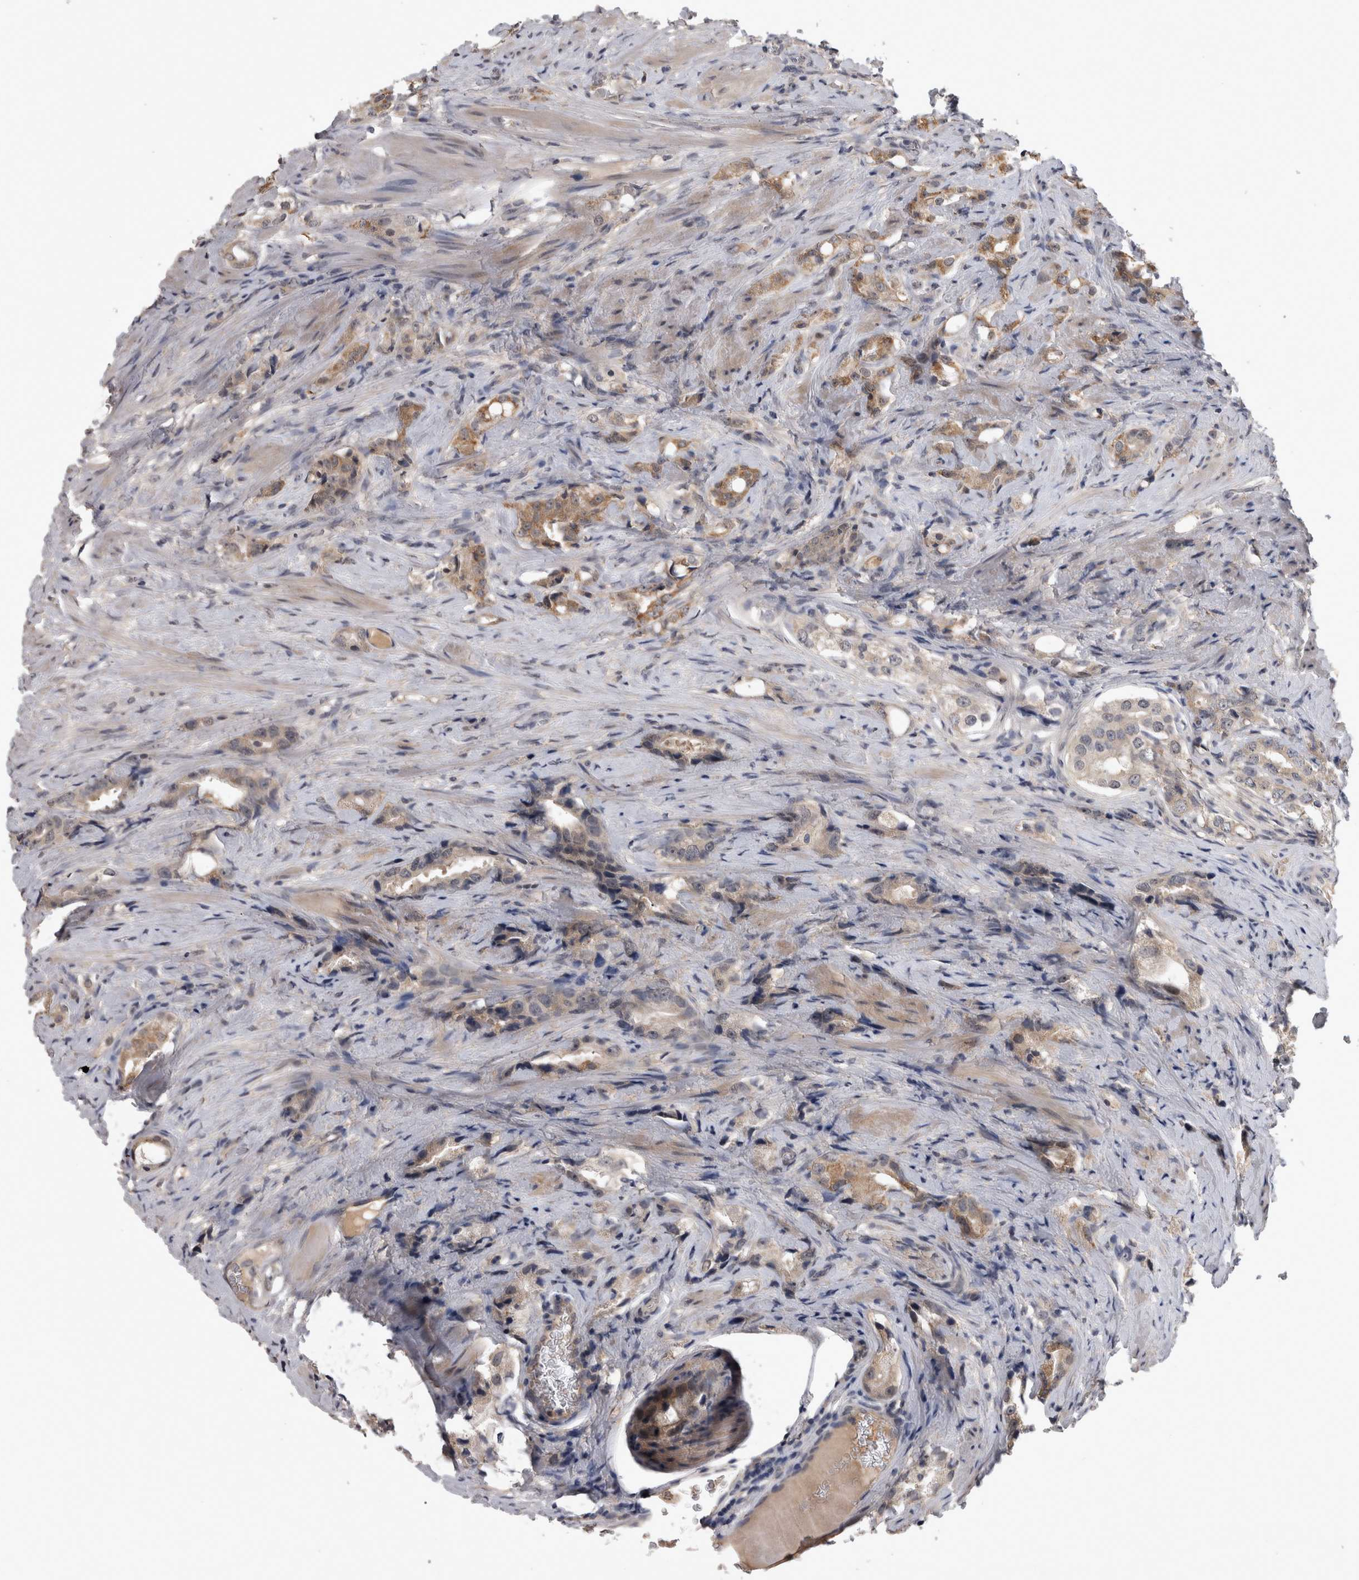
{"staining": {"intensity": "moderate", "quantity": ">75%", "location": "cytoplasmic/membranous"}, "tissue": "prostate cancer", "cell_type": "Tumor cells", "image_type": "cancer", "snomed": [{"axis": "morphology", "description": "Adenocarcinoma, High grade"}, {"axis": "topography", "description": "Prostate"}], "caption": "Immunohistochemistry (IHC) of high-grade adenocarcinoma (prostate) exhibits medium levels of moderate cytoplasmic/membranous staining in approximately >75% of tumor cells.", "gene": "ZNF114", "patient": {"sex": "male", "age": 63}}